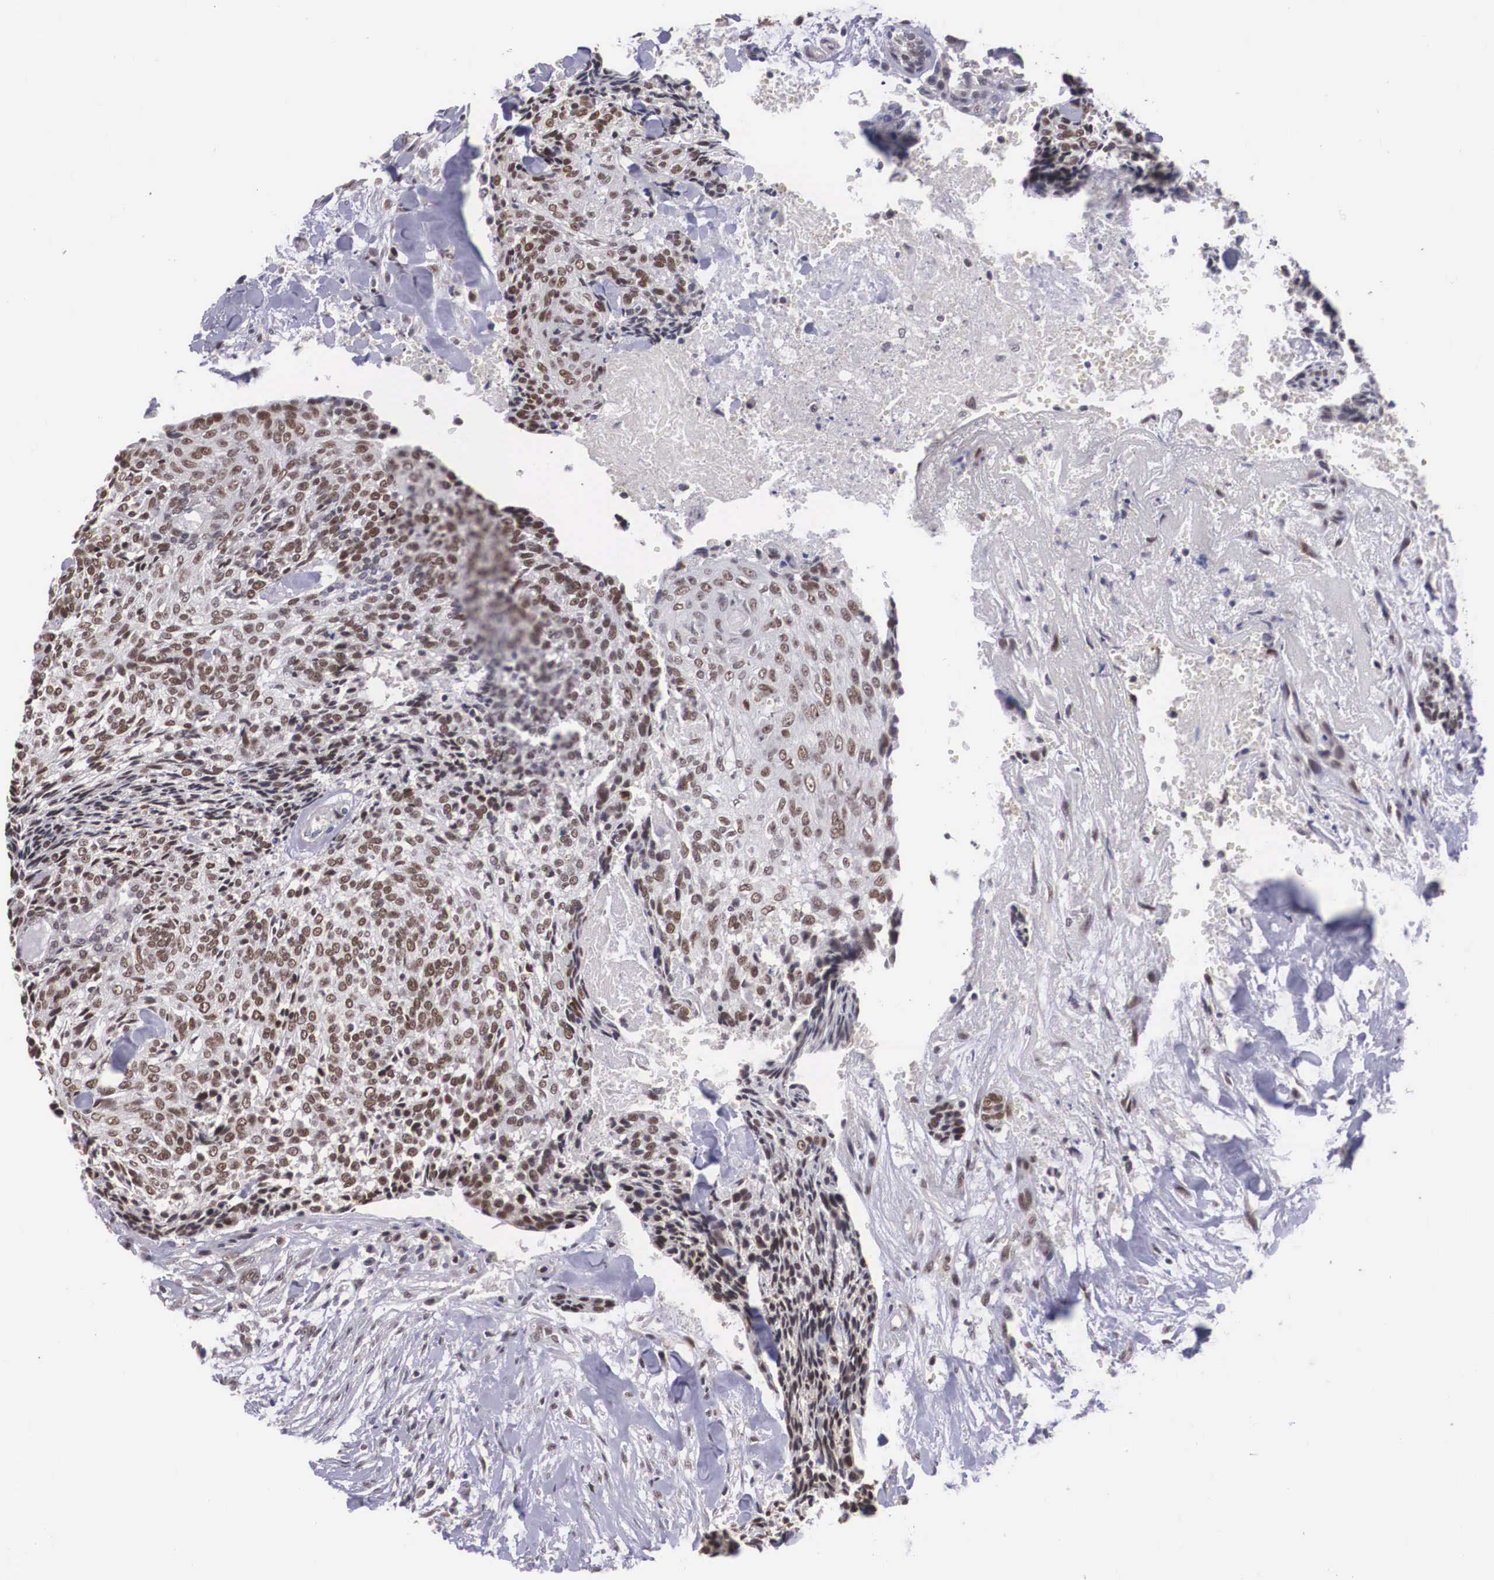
{"staining": {"intensity": "weak", "quantity": "25%-75%", "location": "nuclear"}, "tissue": "head and neck cancer", "cell_type": "Tumor cells", "image_type": "cancer", "snomed": [{"axis": "morphology", "description": "Squamous cell carcinoma, NOS"}, {"axis": "topography", "description": "Salivary gland"}, {"axis": "topography", "description": "Head-Neck"}], "caption": "Immunohistochemistry photomicrograph of neoplastic tissue: human head and neck cancer stained using immunohistochemistry demonstrates low levels of weak protein expression localized specifically in the nuclear of tumor cells, appearing as a nuclear brown color.", "gene": "ZNF275", "patient": {"sex": "male", "age": 70}}